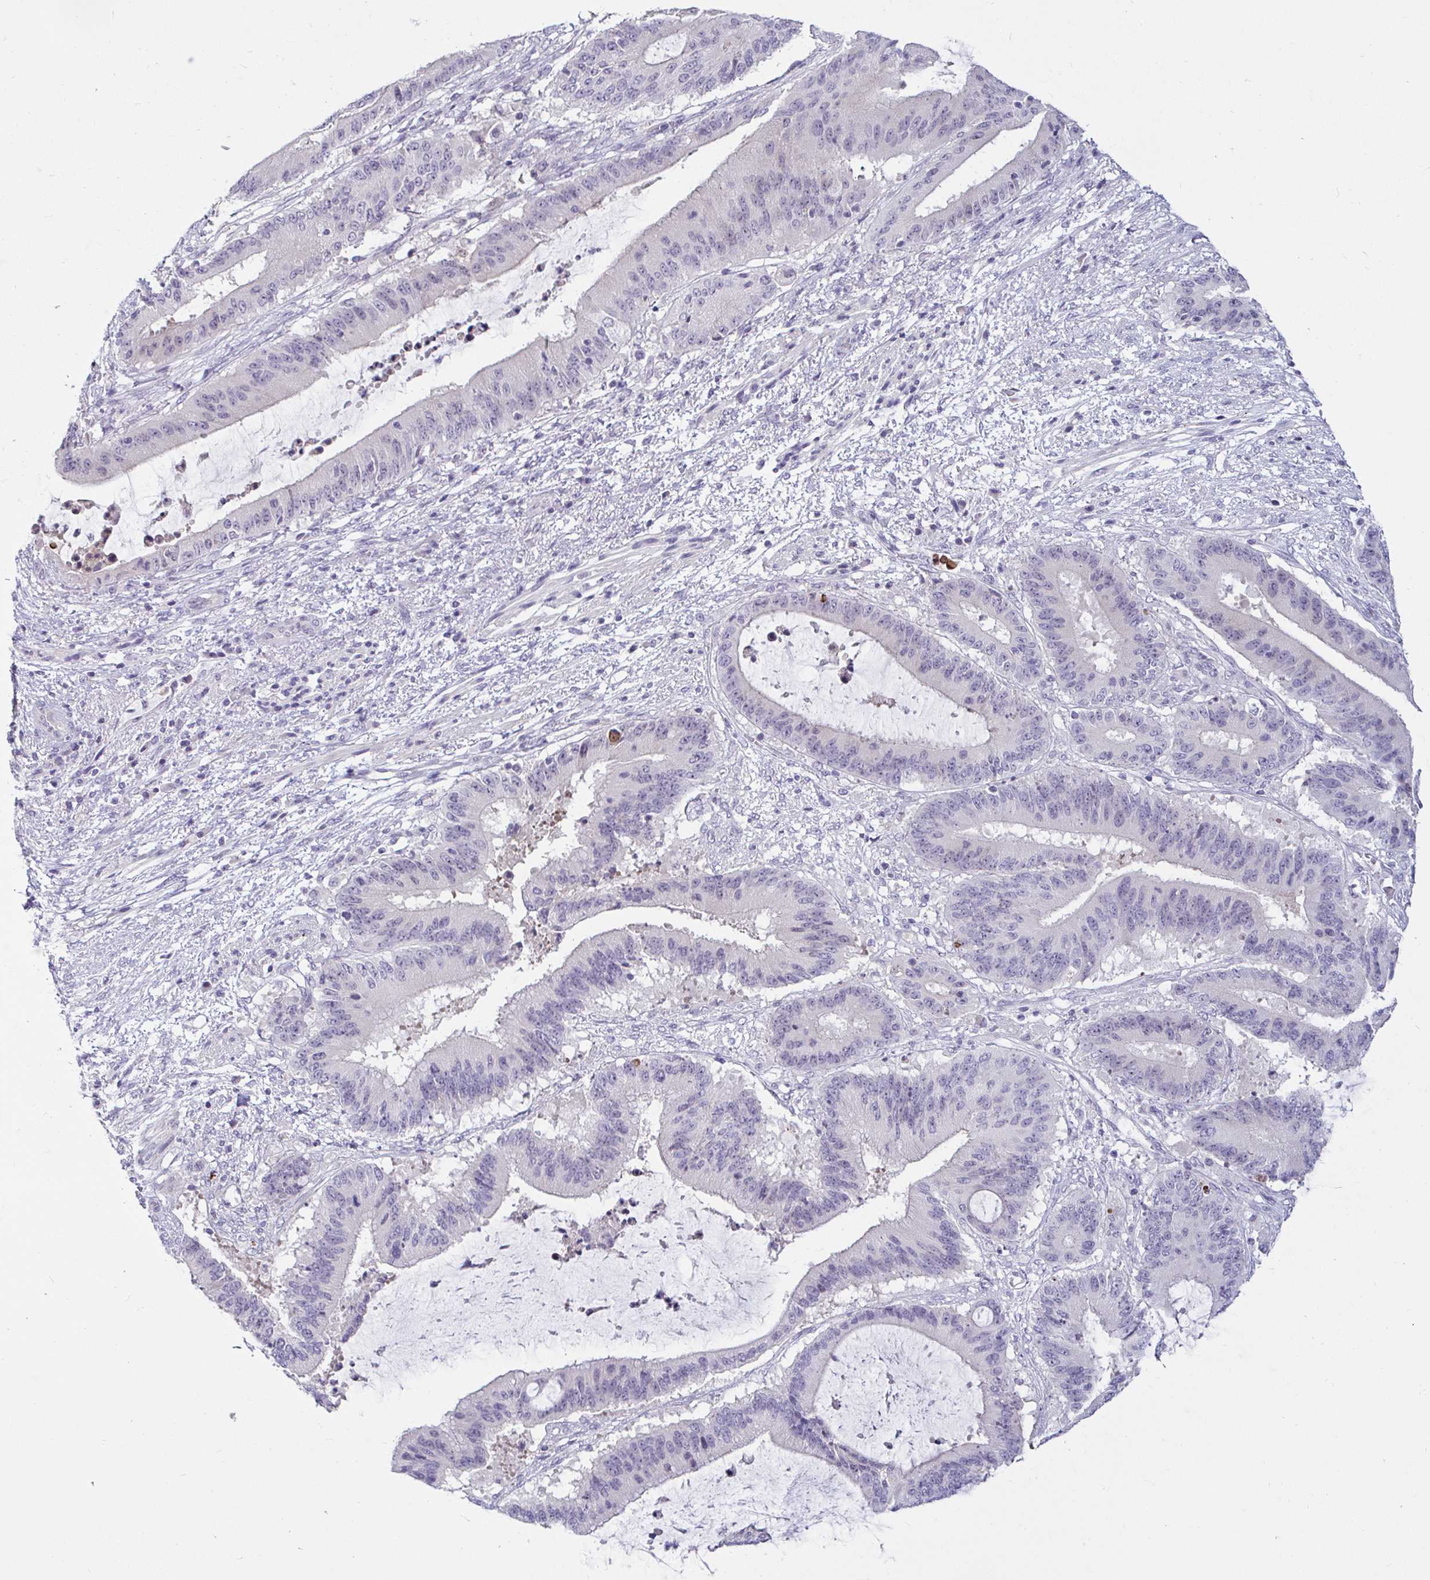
{"staining": {"intensity": "negative", "quantity": "none", "location": "none"}, "tissue": "liver cancer", "cell_type": "Tumor cells", "image_type": "cancer", "snomed": [{"axis": "morphology", "description": "Normal tissue, NOS"}, {"axis": "morphology", "description": "Cholangiocarcinoma"}, {"axis": "topography", "description": "Liver"}, {"axis": "topography", "description": "Peripheral nerve tissue"}], "caption": "This is a photomicrograph of IHC staining of cholangiocarcinoma (liver), which shows no positivity in tumor cells.", "gene": "GSTM1", "patient": {"sex": "female", "age": 73}}